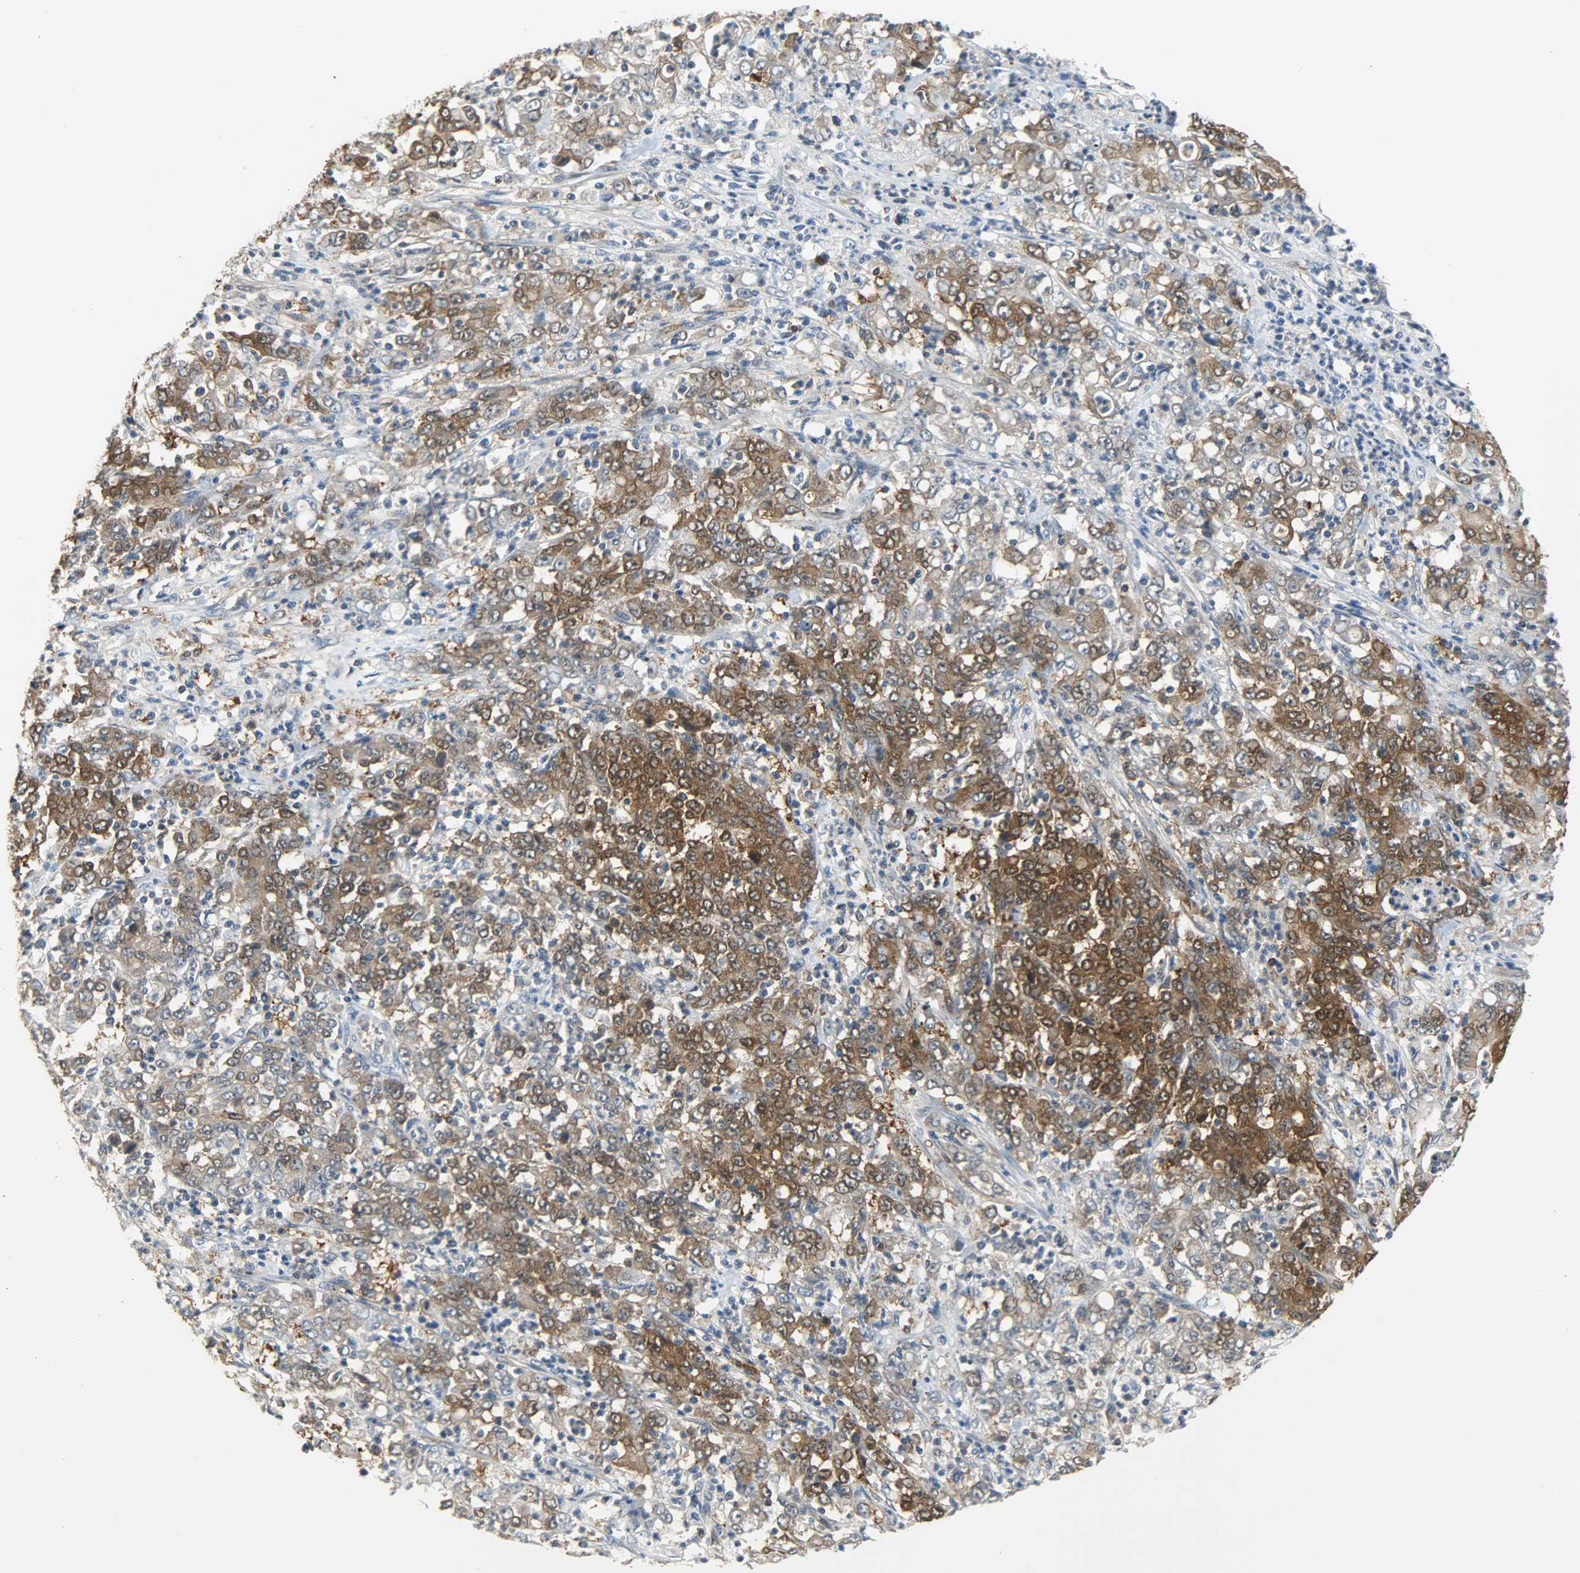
{"staining": {"intensity": "strong", "quantity": ">75%", "location": "cytoplasmic/membranous,nuclear"}, "tissue": "stomach cancer", "cell_type": "Tumor cells", "image_type": "cancer", "snomed": [{"axis": "morphology", "description": "Adenocarcinoma, NOS"}, {"axis": "topography", "description": "Stomach, lower"}], "caption": "Stomach cancer stained with immunohistochemistry shows strong cytoplasmic/membranous and nuclear positivity in approximately >75% of tumor cells.", "gene": "EIF4EBP1", "patient": {"sex": "female", "age": 71}}